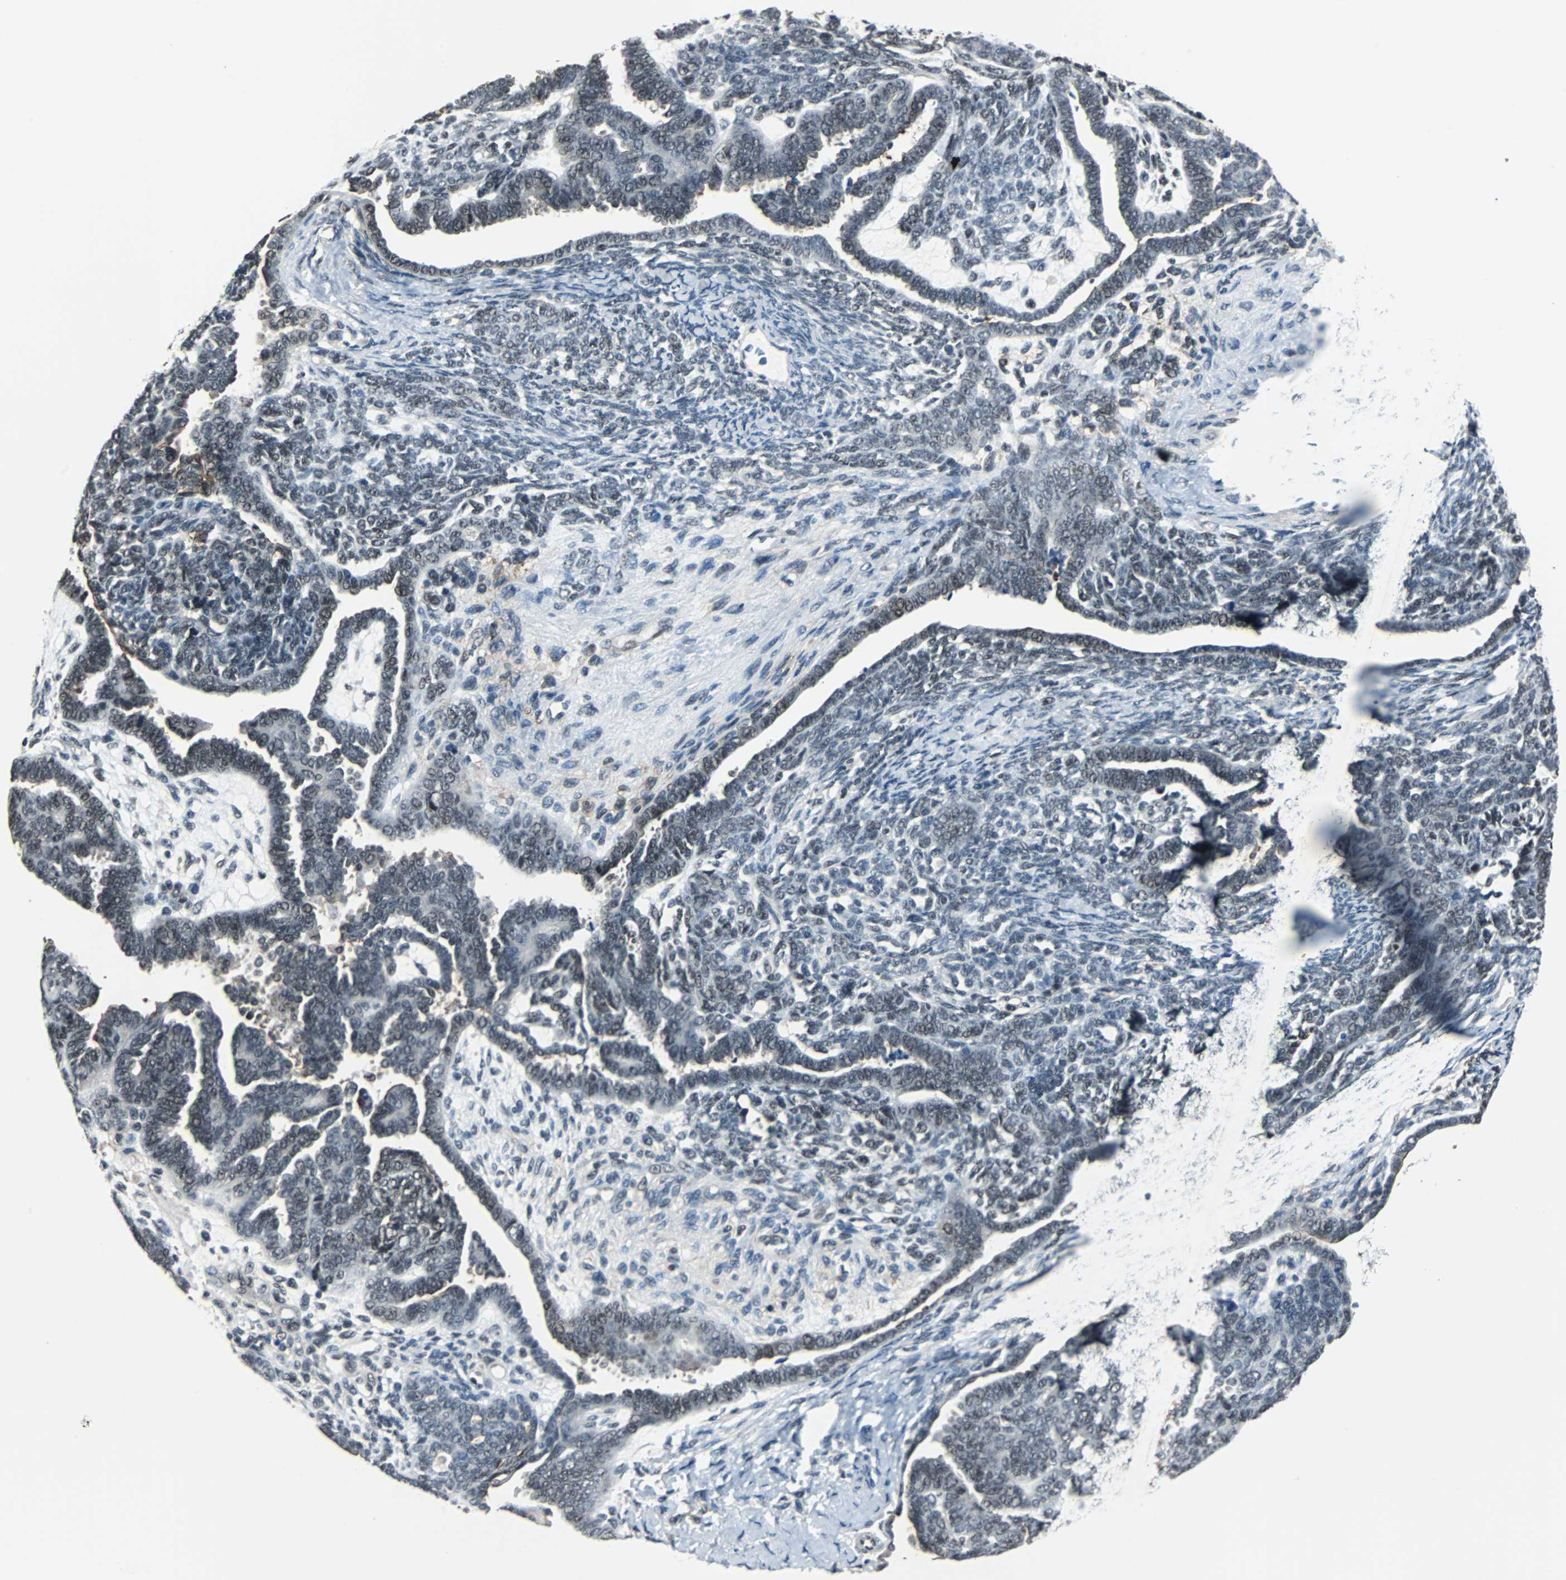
{"staining": {"intensity": "negative", "quantity": "none", "location": "none"}, "tissue": "endometrial cancer", "cell_type": "Tumor cells", "image_type": "cancer", "snomed": [{"axis": "morphology", "description": "Neoplasm, malignant, NOS"}, {"axis": "topography", "description": "Endometrium"}], "caption": "DAB immunohistochemical staining of human neoplasm (malignant) (endometrial) exhibits no significant positivity in tumor cells. (Stains: DAB (3,3'-diaminobenzidine) IHC with hematoxylin counter stain, Microscopy: brightfield microscopy at high magnification).", "gene": "MKX", "patient": {"sex": "female", "age": 74}}